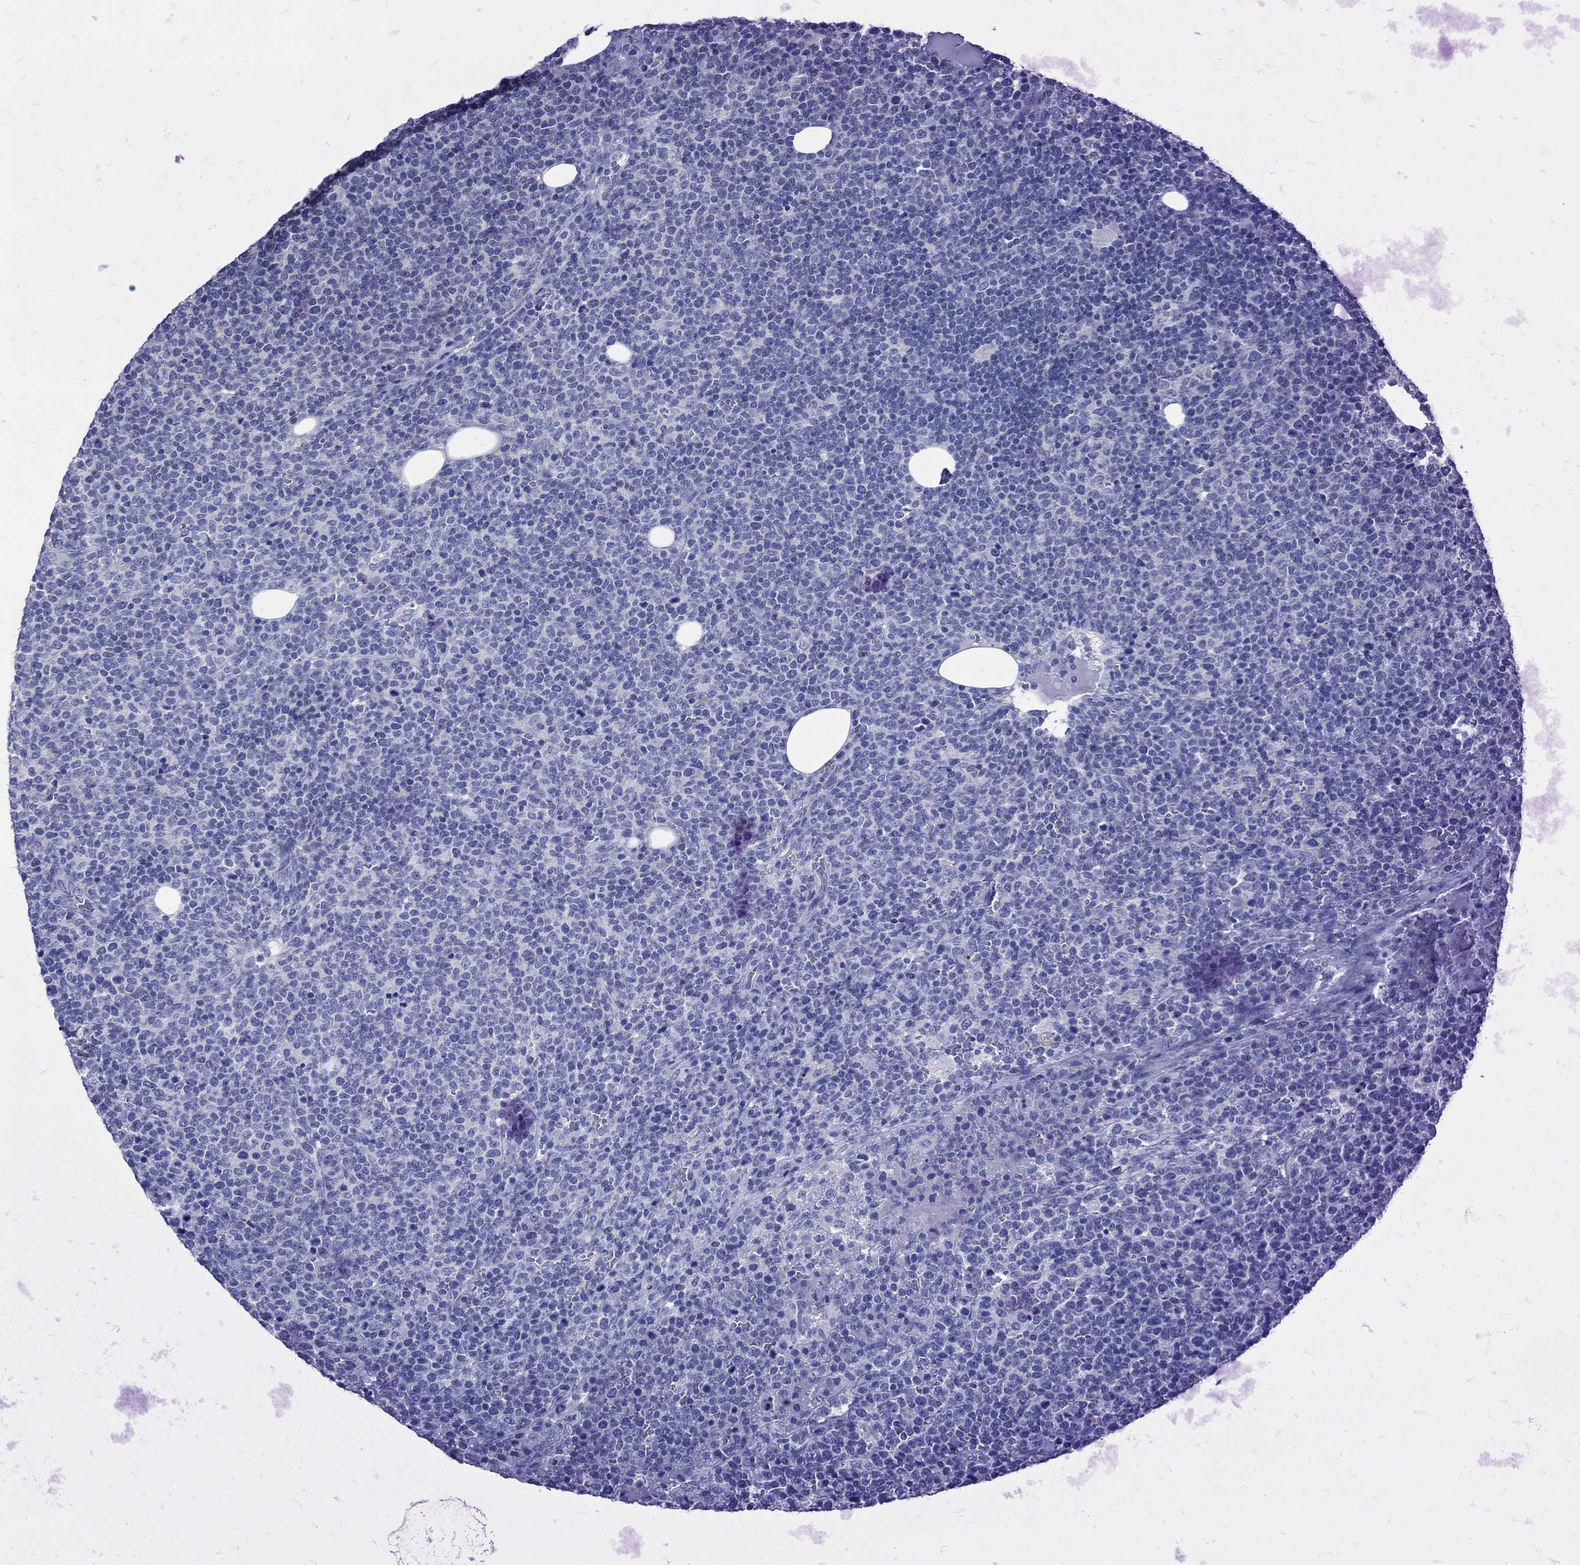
{"staining": {"intensity": "negative", "quantity": "none", "location": "none"}, "tissue": "lymphoma", "cell_type": "Tumor cells", "image_type": "cancer", "snomed": [{"axis": "morphology", "description": "Malignant lymphoma, non-Hodgkin's type, High grade"}, {"axis": "topography", "description": "Lymph node"}], "caption": "Immunohistochemical staining of human lymphoma demonstrates no significant staining in tumor cells.", "gene": "MAGEB6", "patient": {"sex": "male", "age": 61}}